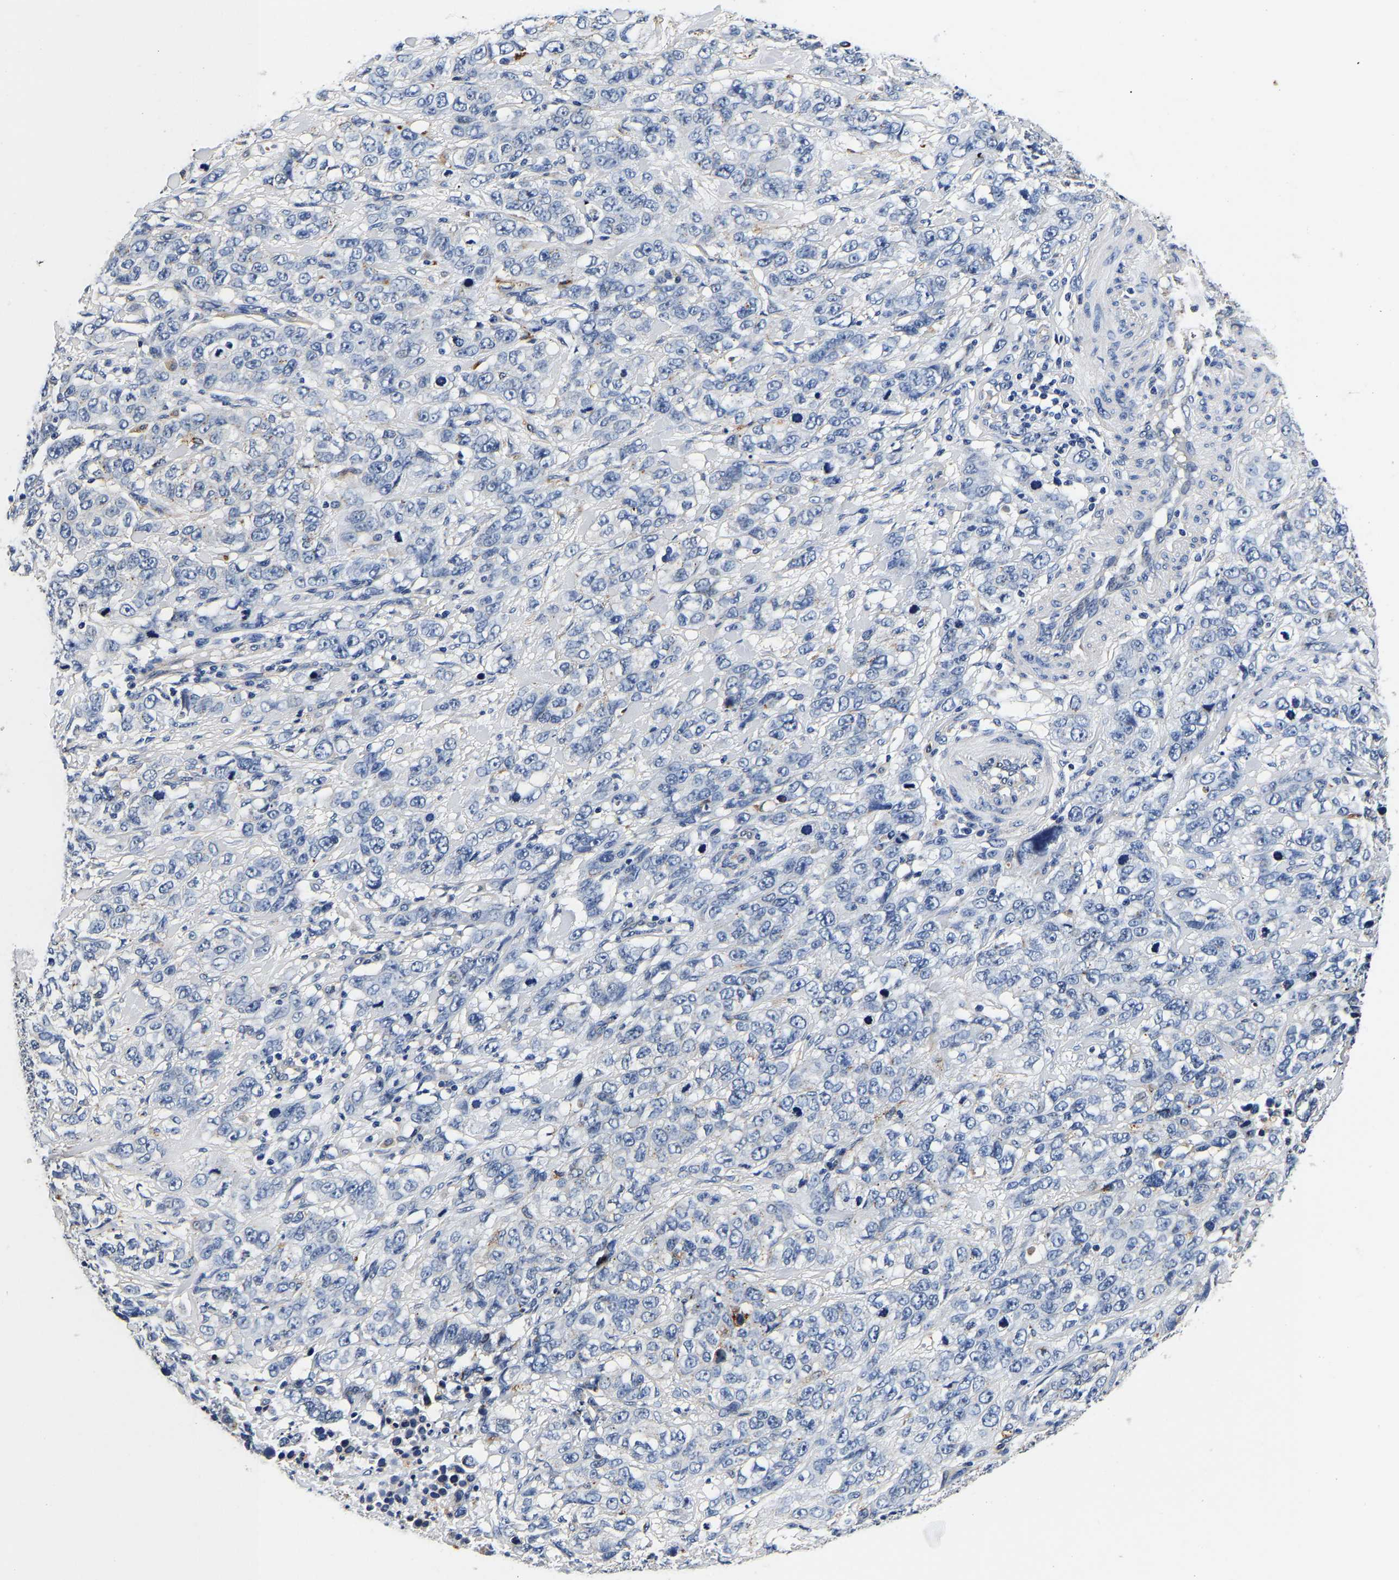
{"staining": {"intensity": "negative", "quantity": "none", "location": "none"}, "tissue": "stomach cancer", "cell_type": "Tumor cells", "image_type": "cancer", "snomed": [{"axis": "morphology", "description": "Adenocarcinoma, NOS"}, {"axis": "topography", "description": "Stomach"}], "caption": "Tumor cells are negative for protein expression in human adenocarcinoma (stomach). The staining was performed using DAB to visualize the protein expression in brown, while the nuclei were stained in blue with hematoxylin (Magnification: 20x).", "gene": "GRN", "patient": {"sex": "male", "age": 48}}